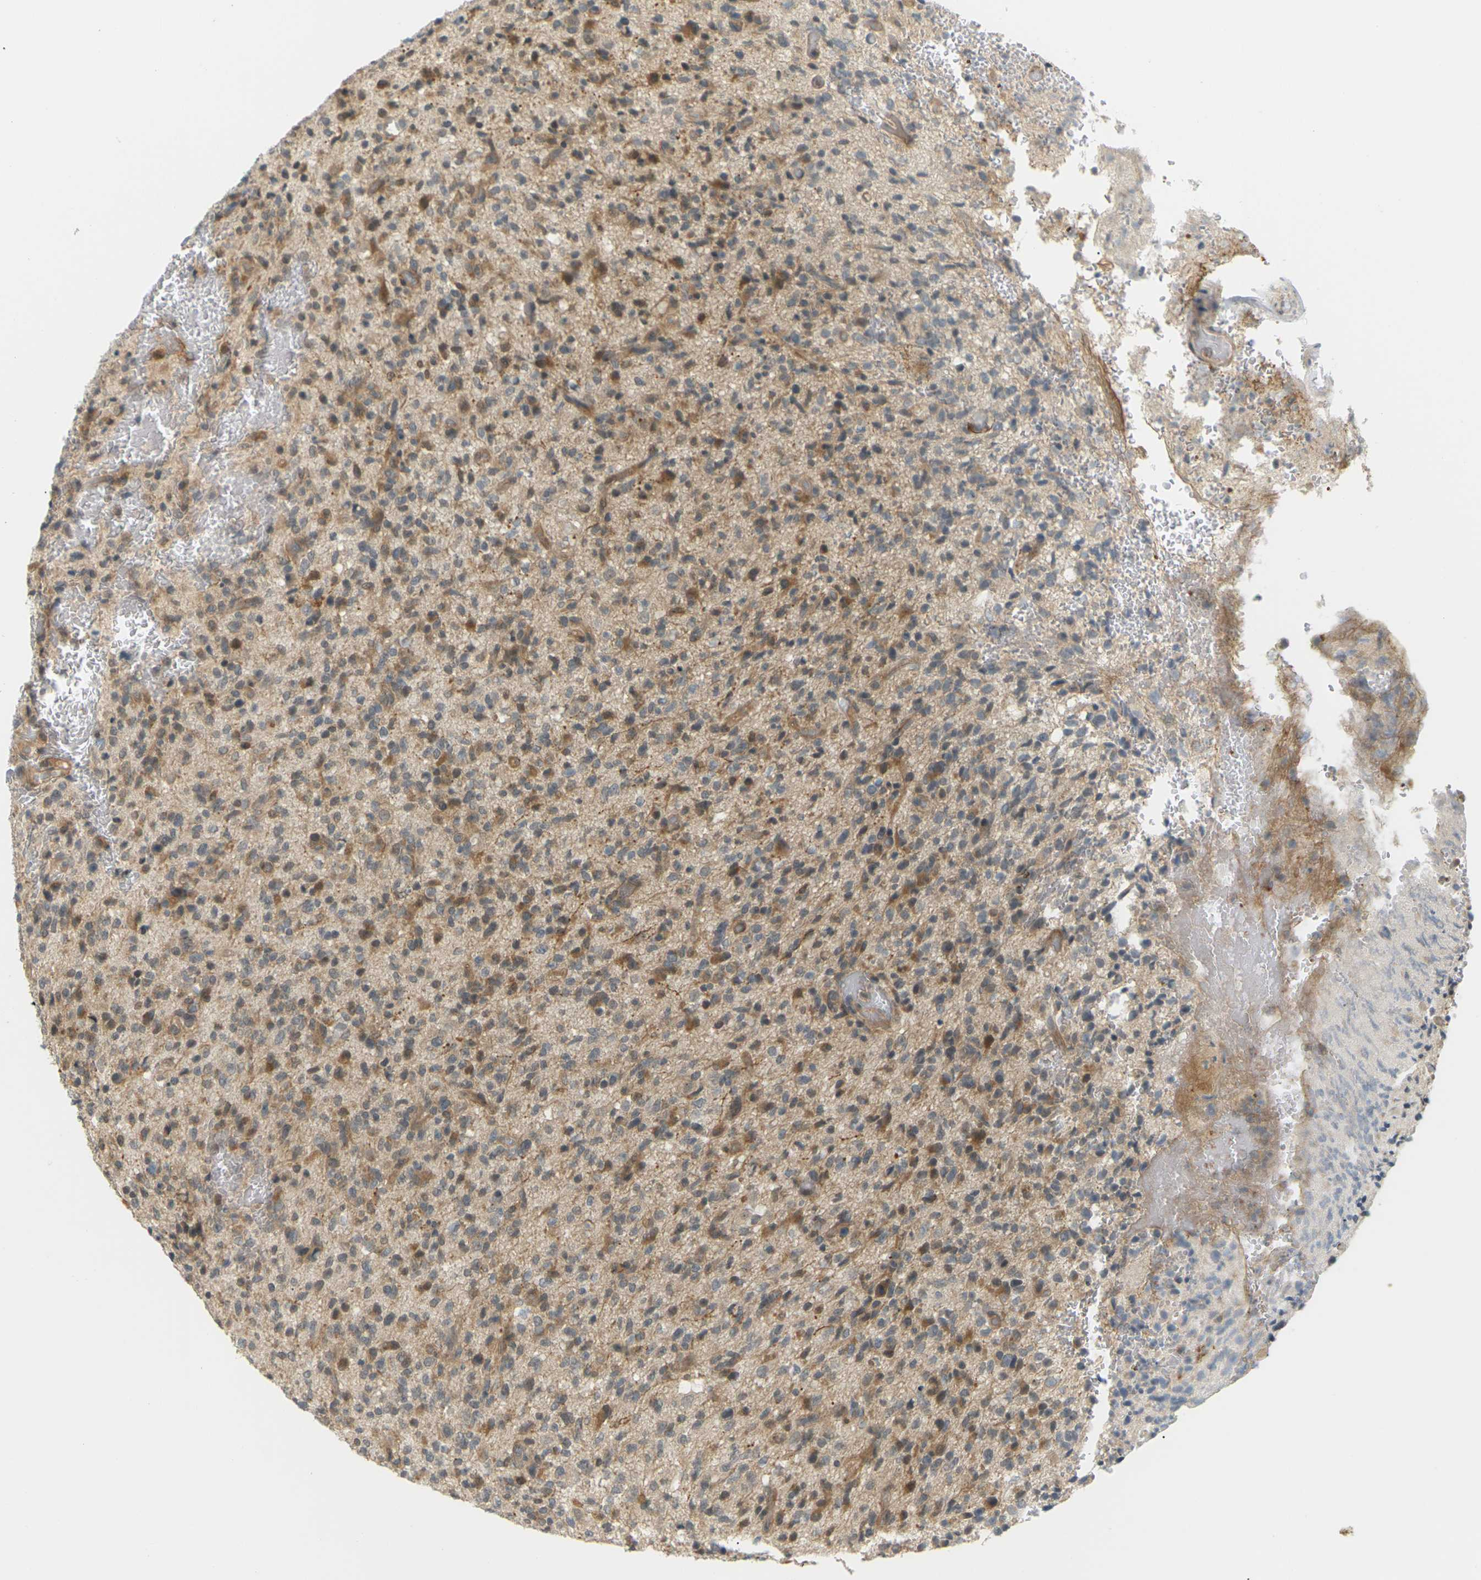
{"staining": {"intensity": "moderate", "quantity": "25%-75%", "location": "cytoplasmic/membranous"}, "tissue": "glioma", "cell_type": "Tumor cells", "image_type": "cancer", "snomed": [{"axis": "morphology", "description": "Glioma, malignant, High grade"}, {"axis": "topography", "description": "Brain"}], "caption": "The immunohistochemical stain highlights moderate cytoplasmic/membranous staining in tumor cells of glioma tissue.", "gene": "SOCS6", "patient": {"sex": "male", "age": 71}}